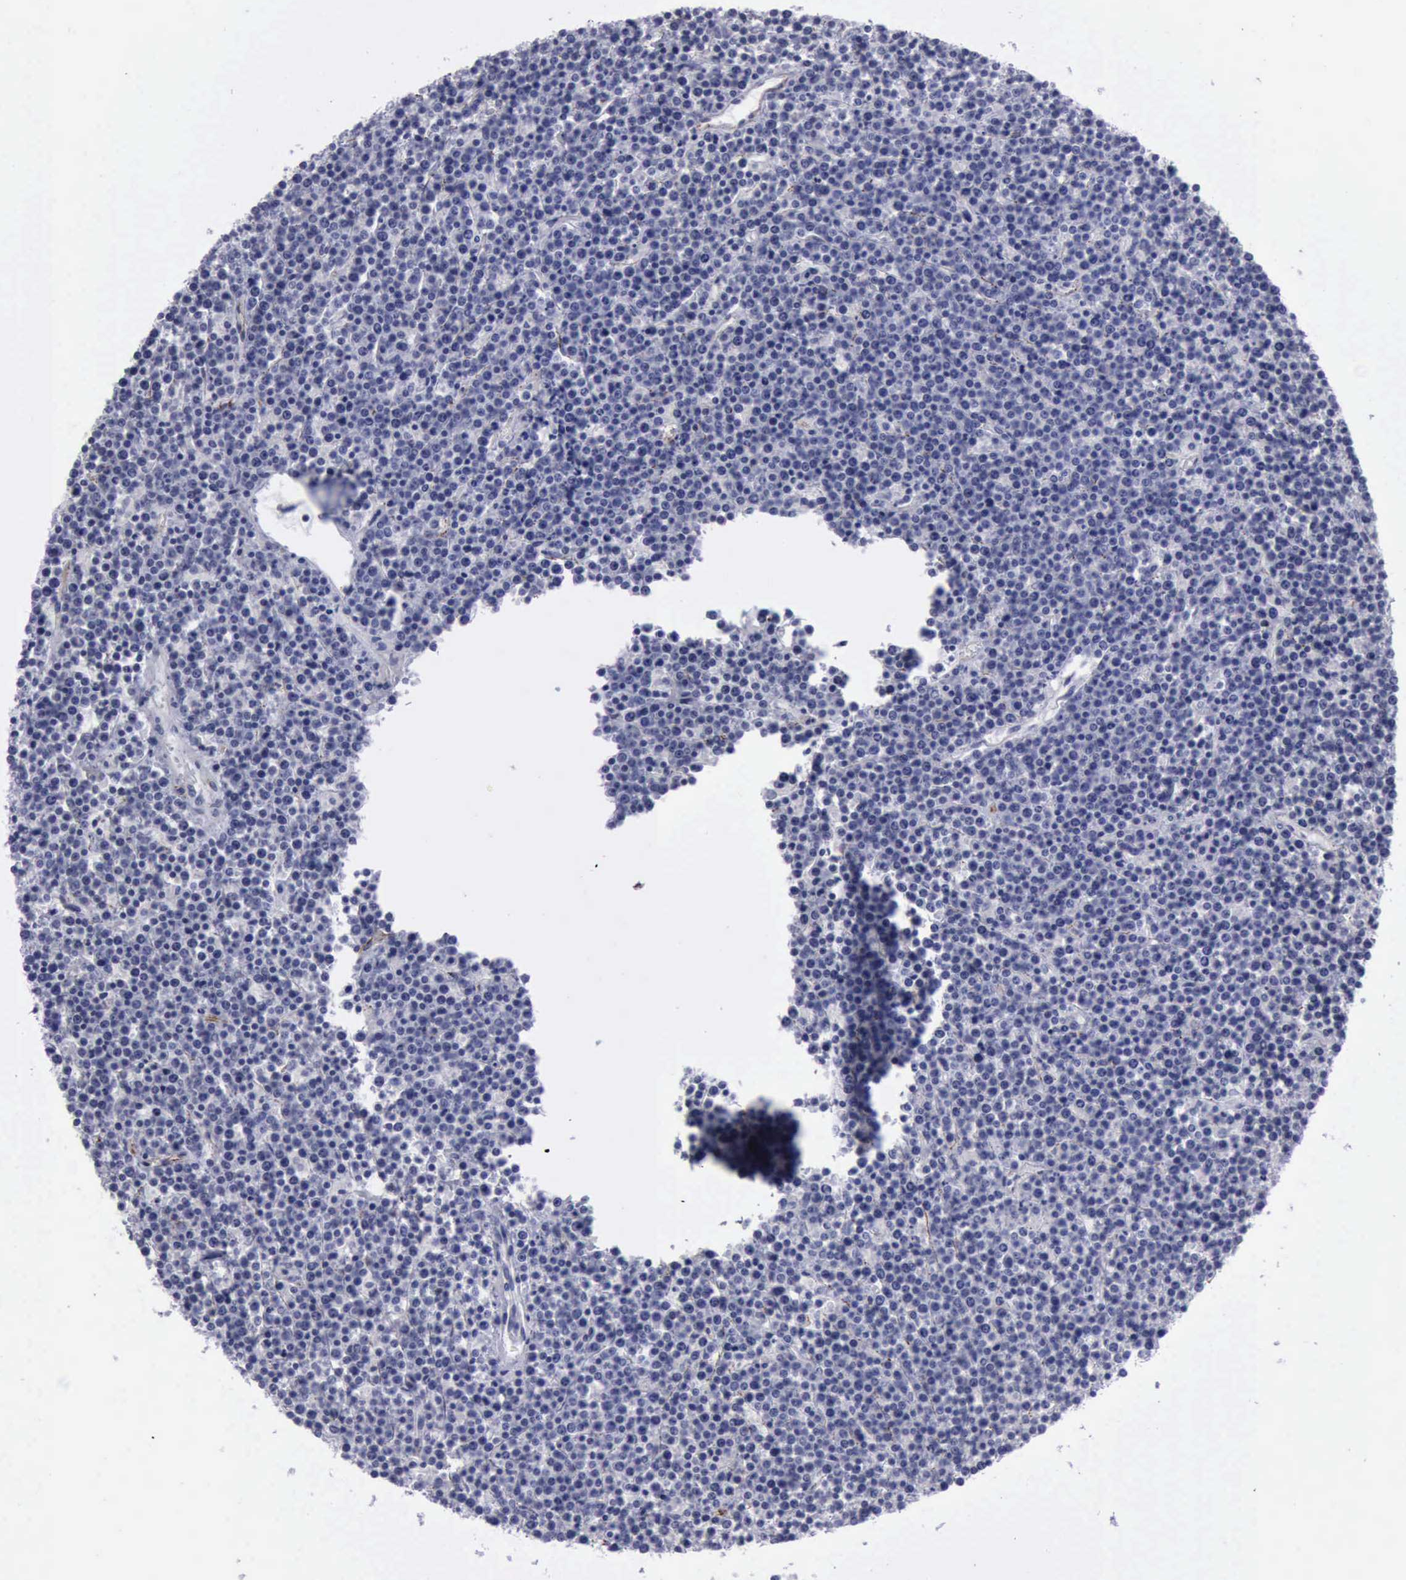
{"staining": {"intensity": "negative", "quantity": "none", "location": "none"}, "tissue": "lymphoma", "cell_type": "Tumor cells", "image_type": "cancer", "snomed": [{"axis": "morphology", "description": "Malignant lymphoma, non-Hodgkin's type, High grade"}, {"axis": "topography", "description": "Ovary"}], "caption": "DAB immunohistochemical staining of human high-grade malignant lymphoma, non-Hodgkin's type displays no significant staining in tumor cells.", "gene": "CDH2", "patient": {"sex": "female", "age": 56}}